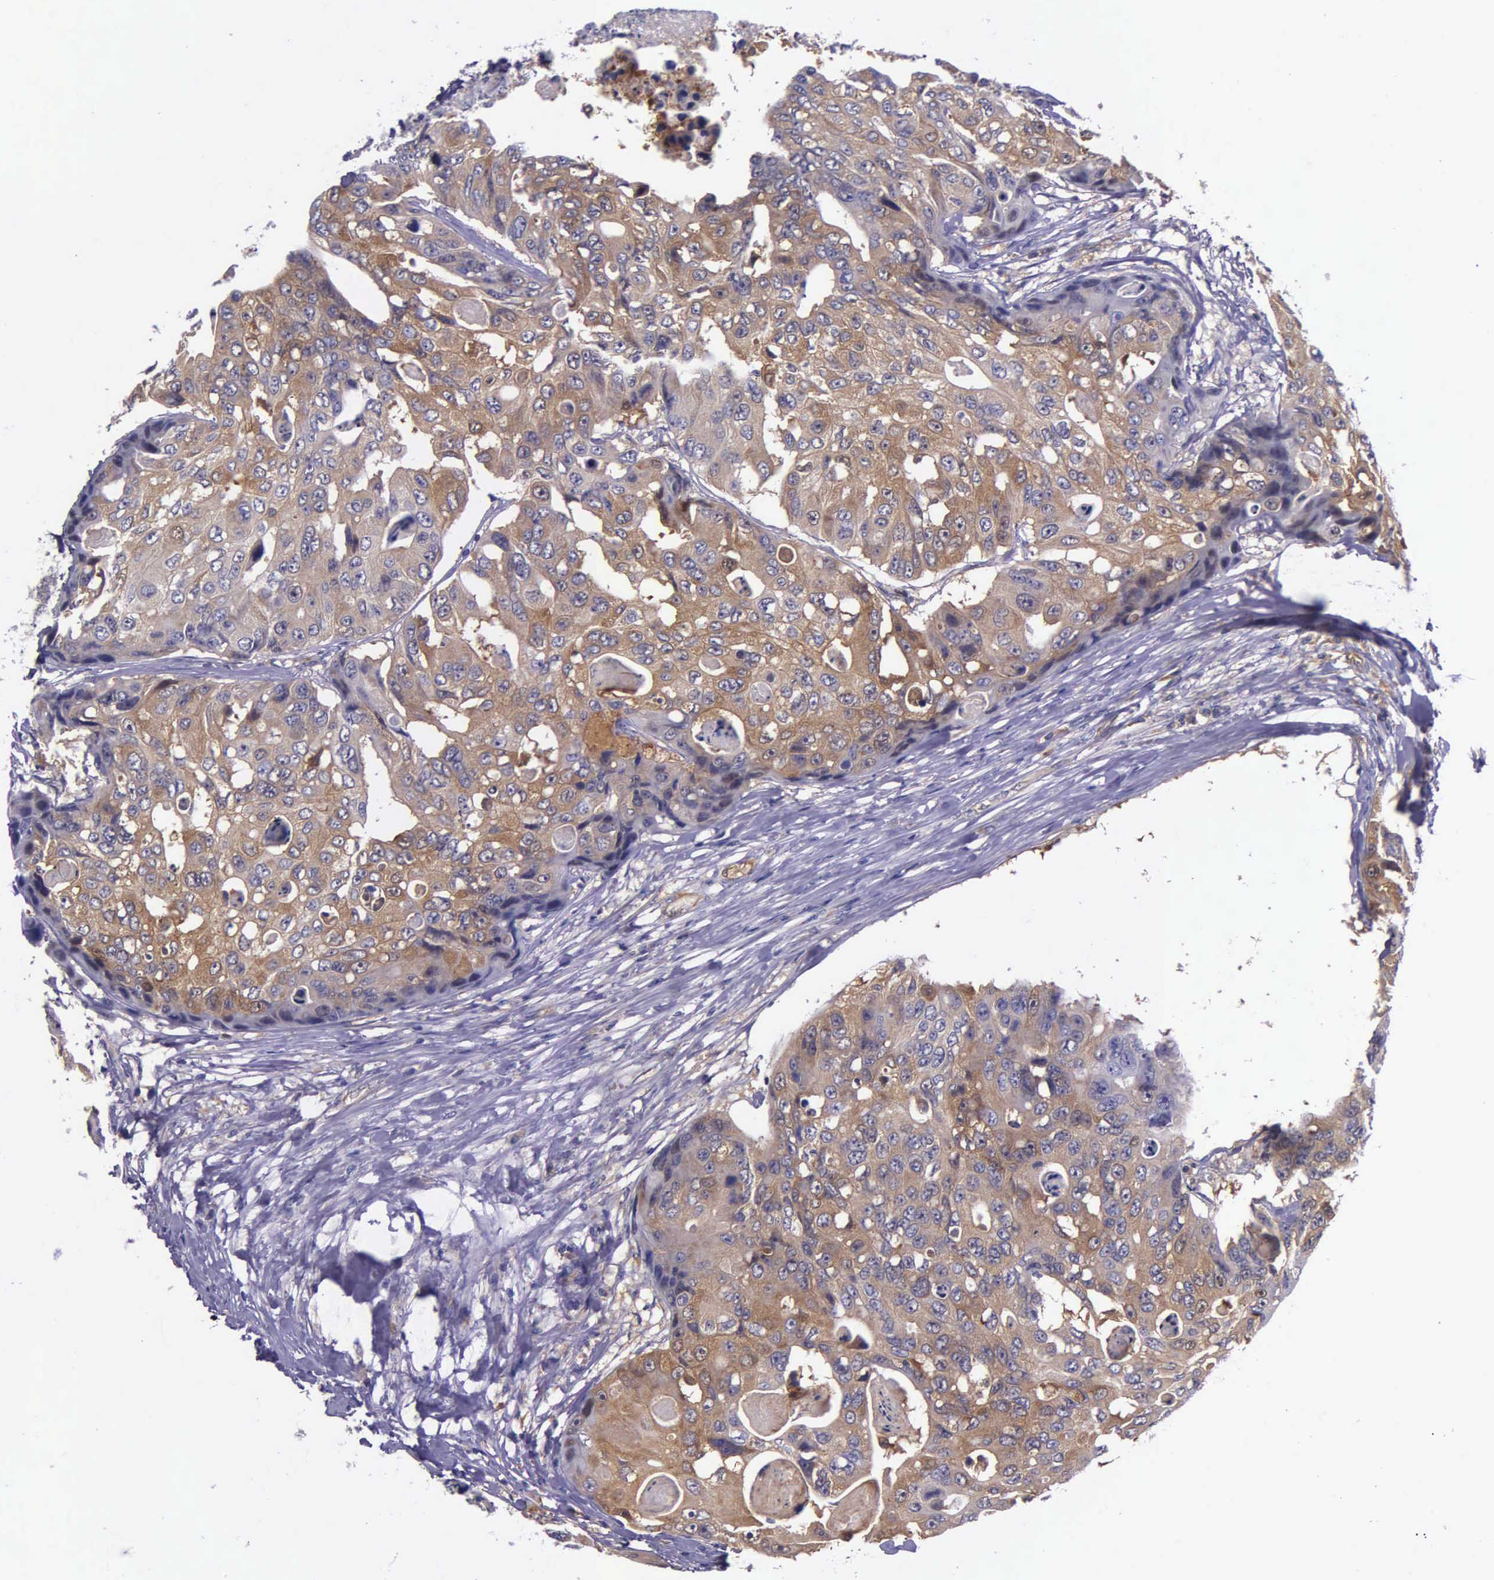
{"staining": {"intensity": "moderate", "quantity": ">75%", "location": "cytoplasmic/membranous"}, "tissue": "colorectal cancer", "cell_type": "Tumor cells", "image_type": "cancer", "snomed": [{"axis": "morphology", "description": "Adenocarcinoma, NOS"}, {"axis": "topography", "description": "Colon"}], "caption": "The histopathology image exhibits immunohistochemical staining of colorectal adenocarcinoma. There is moderate cytoplasmic/membranous staining is present in about >75% of tumor cells.", "gene": "GMPR2", "patient": {"sex": "female", "age": 86}}